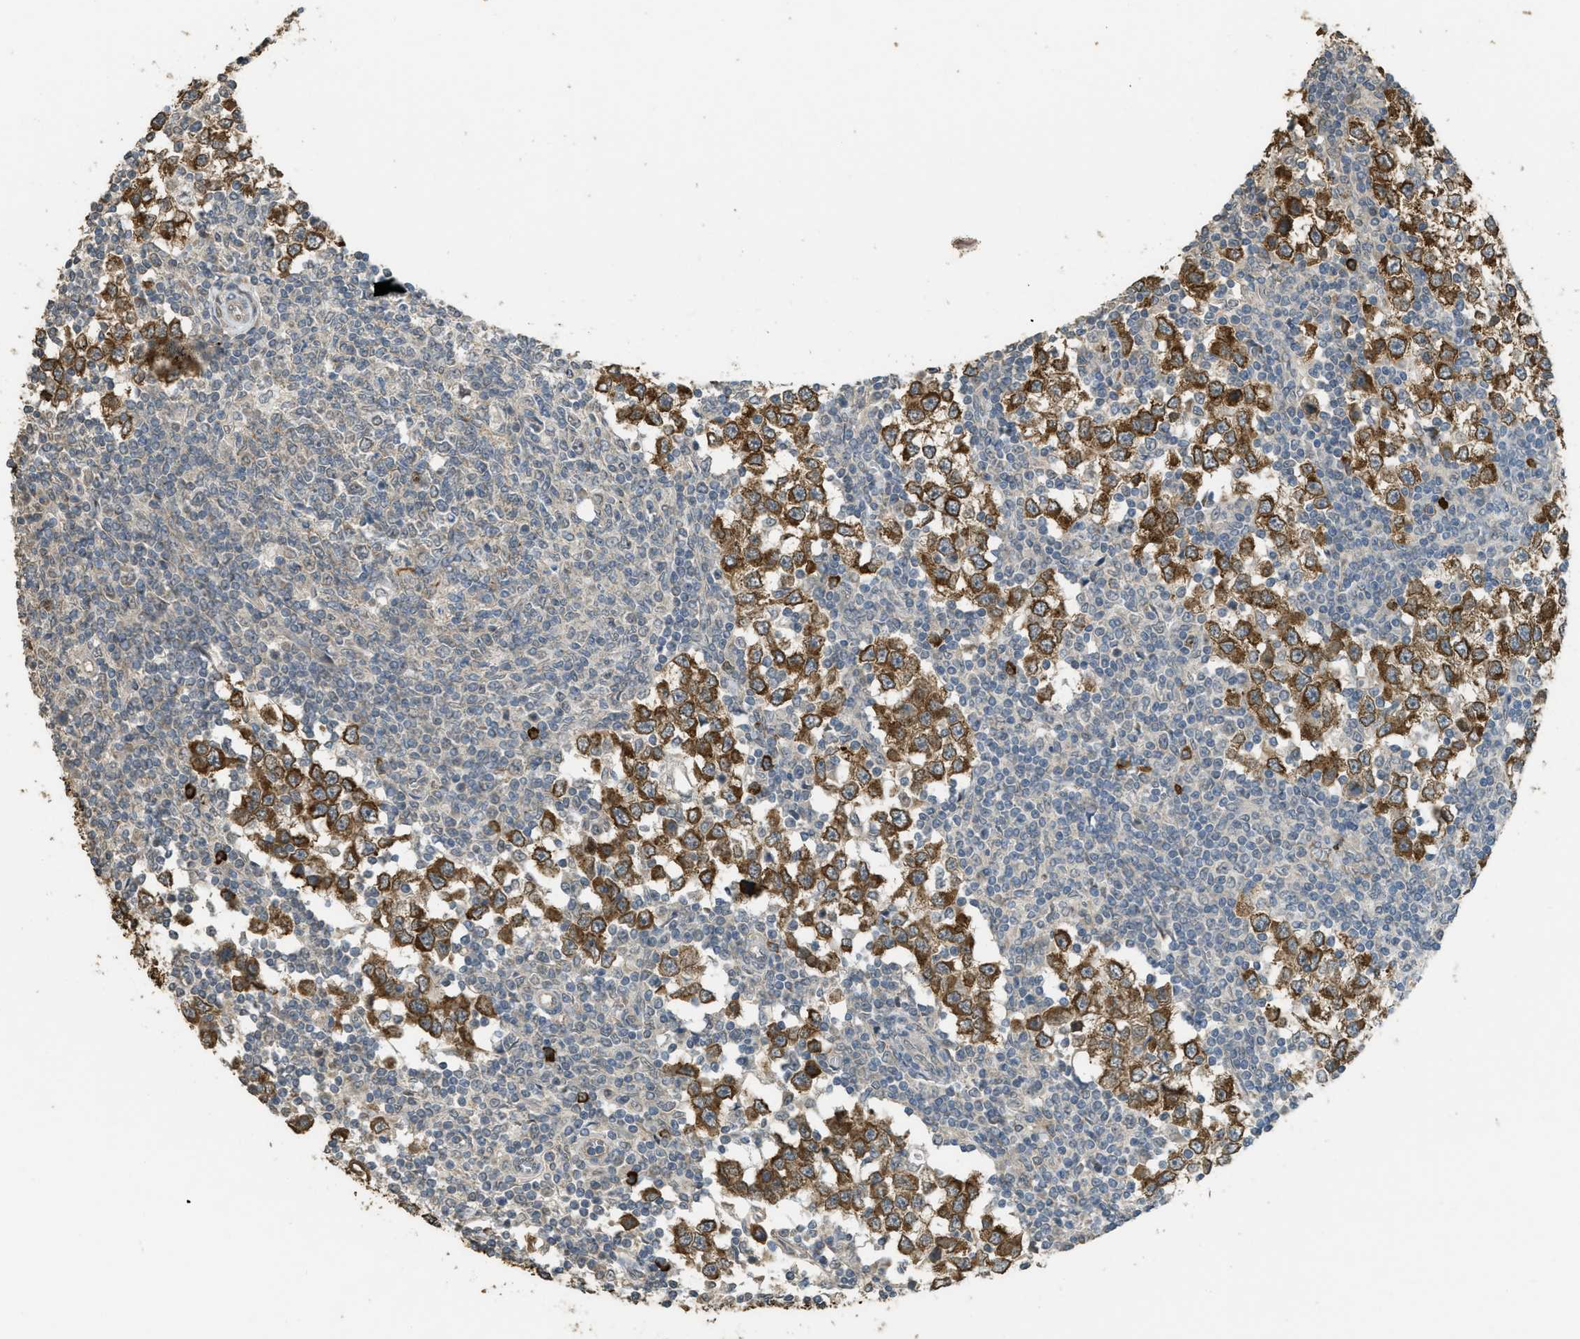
{"staining": {"intensity": "moderate", "quantity": ">75%", "location": "cytoplasmic/membranous"}, "tissue": "testis cancer", "cell_type": "Tumor cells", "image_type": "cancer", "snomed": [{"axis": "morphology", "description": "Seminoma, NOS"}, {"axis": "topography", "description": "Testis"}], "caption": "Brown immunohistochemical staining in testis cancer (seminoma) reveals moderate cytoplasmic/membranous staining in about >75% of tumor cells.", "gene": "IGF2BP2", "patient": {"sex": "male", "age": 65}}